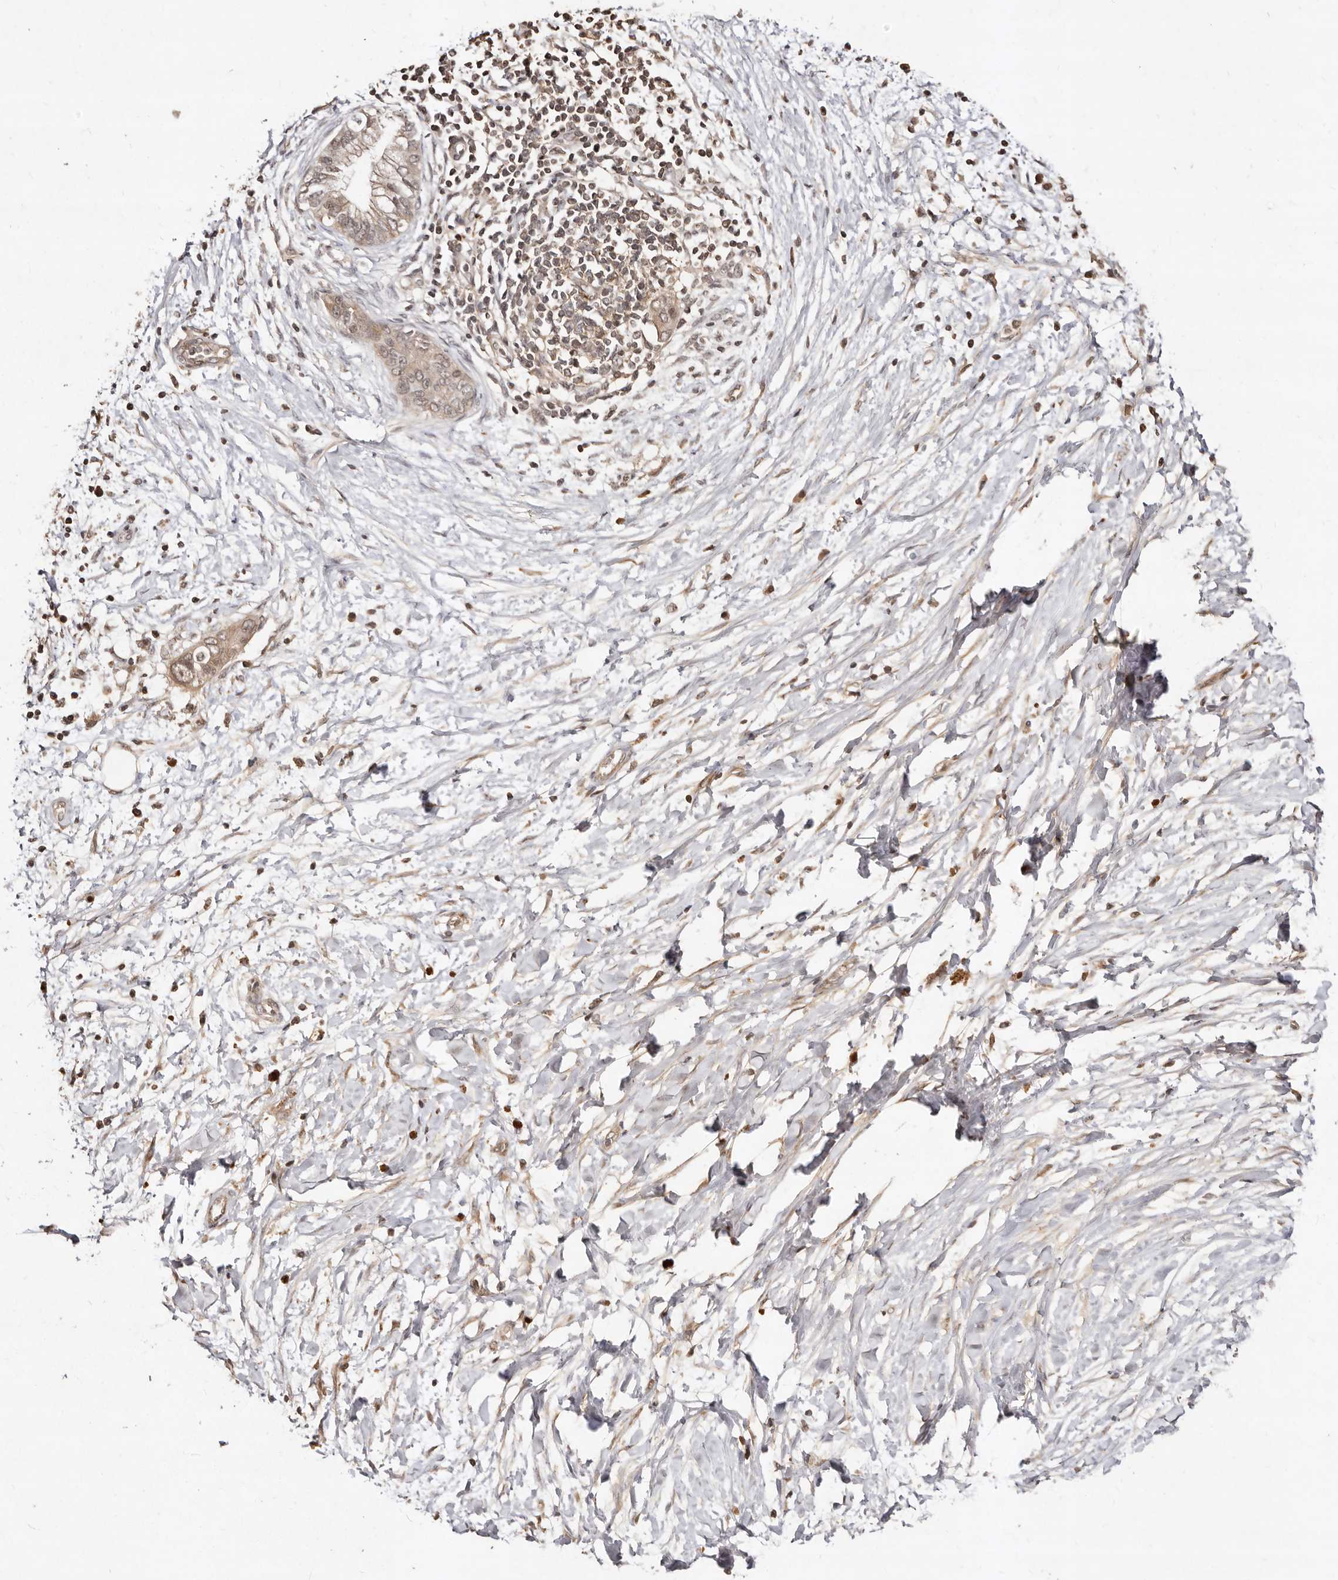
{"staining": {"intensity": "weak", "quantity": ">75%", "location": "cytoplasmic/membranous,nuclear"}, "tissue": "pancreatic cancer", "cell_type": "Tumor cells", "image_type": "cancer", "snomed": [{"axis": "morphology", "description": "Normal tissue, NOS"}, {"axis": "morphology", "description": "Adenocarcinoma, NOS"}, {"axis": "topography", "description": "Pancreas"}, {"axis": "topography", "description": "Peripheral nerve tissue"}], "caption": "Tumor cells show low levels of weak cytoplasmic/membranous and nuclear staining in approximately >75% of cells in pancreatic cancer (adenocarcinoma).", "gene": "LCORL", "patient": {"sex": "male", "age": 59}}